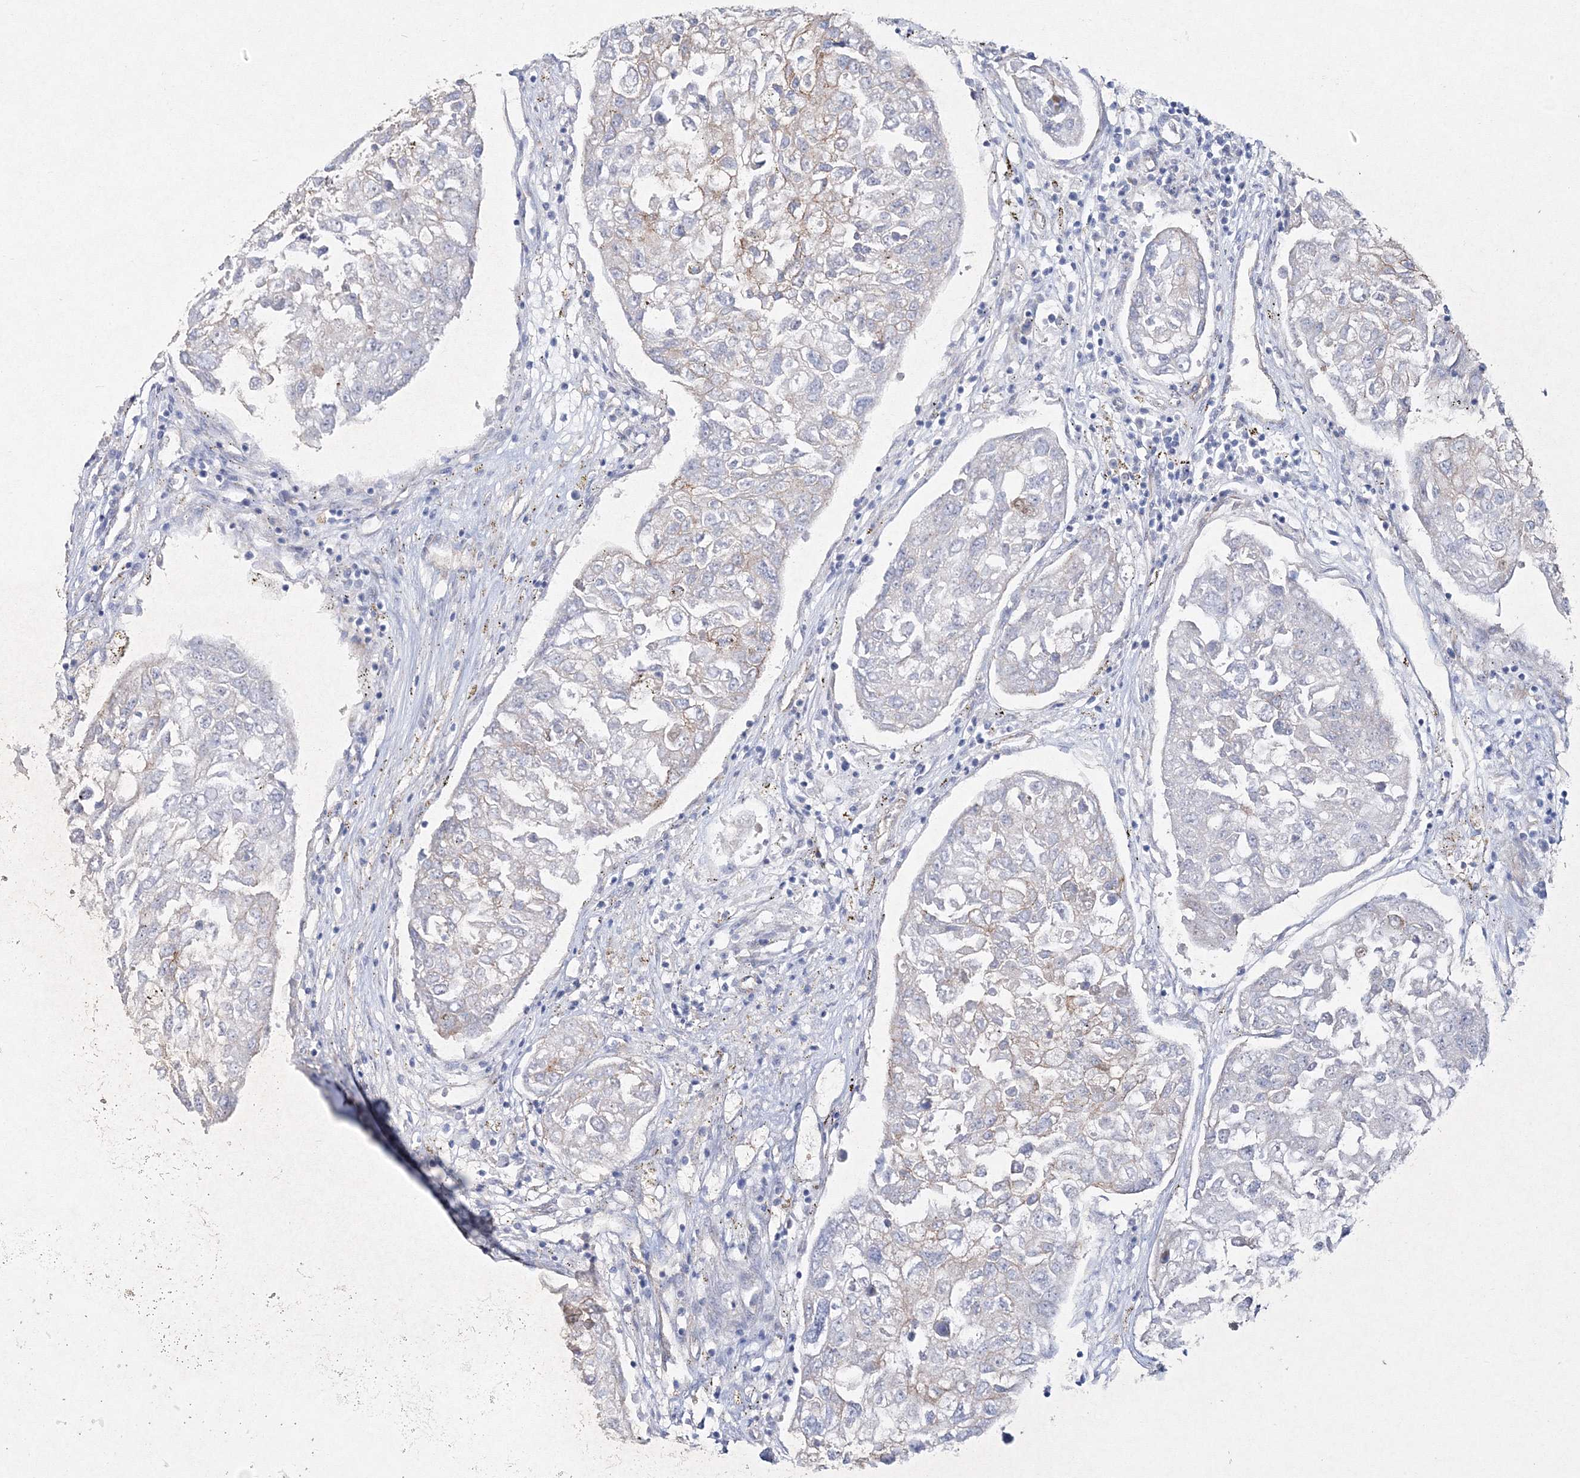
{"staining": {"intensity": "moderate", "quantity": "<25%", "location": "cytoplasmic/membranous"}, "tissue": "urothelial cancer", "cell_type": "Tumor cells", "image_type": "cancer", "snomed": [{"axis": "morphology", "description": "Urothelial carcinoma, High grade"}, {"axis": "topography", "description": "Lymph node"}, {"axis": "topography", "description": "Urinary bladder"}], "caption": "High-power microscopy captured an immunohistochemistry (IHC) image of urothelial cancer, revealing moderate cytoplasmic/membranous staining in about <25% of tumor cells.", "gene": "NAA40", "patient": {"sex": "male", "age": 51}}